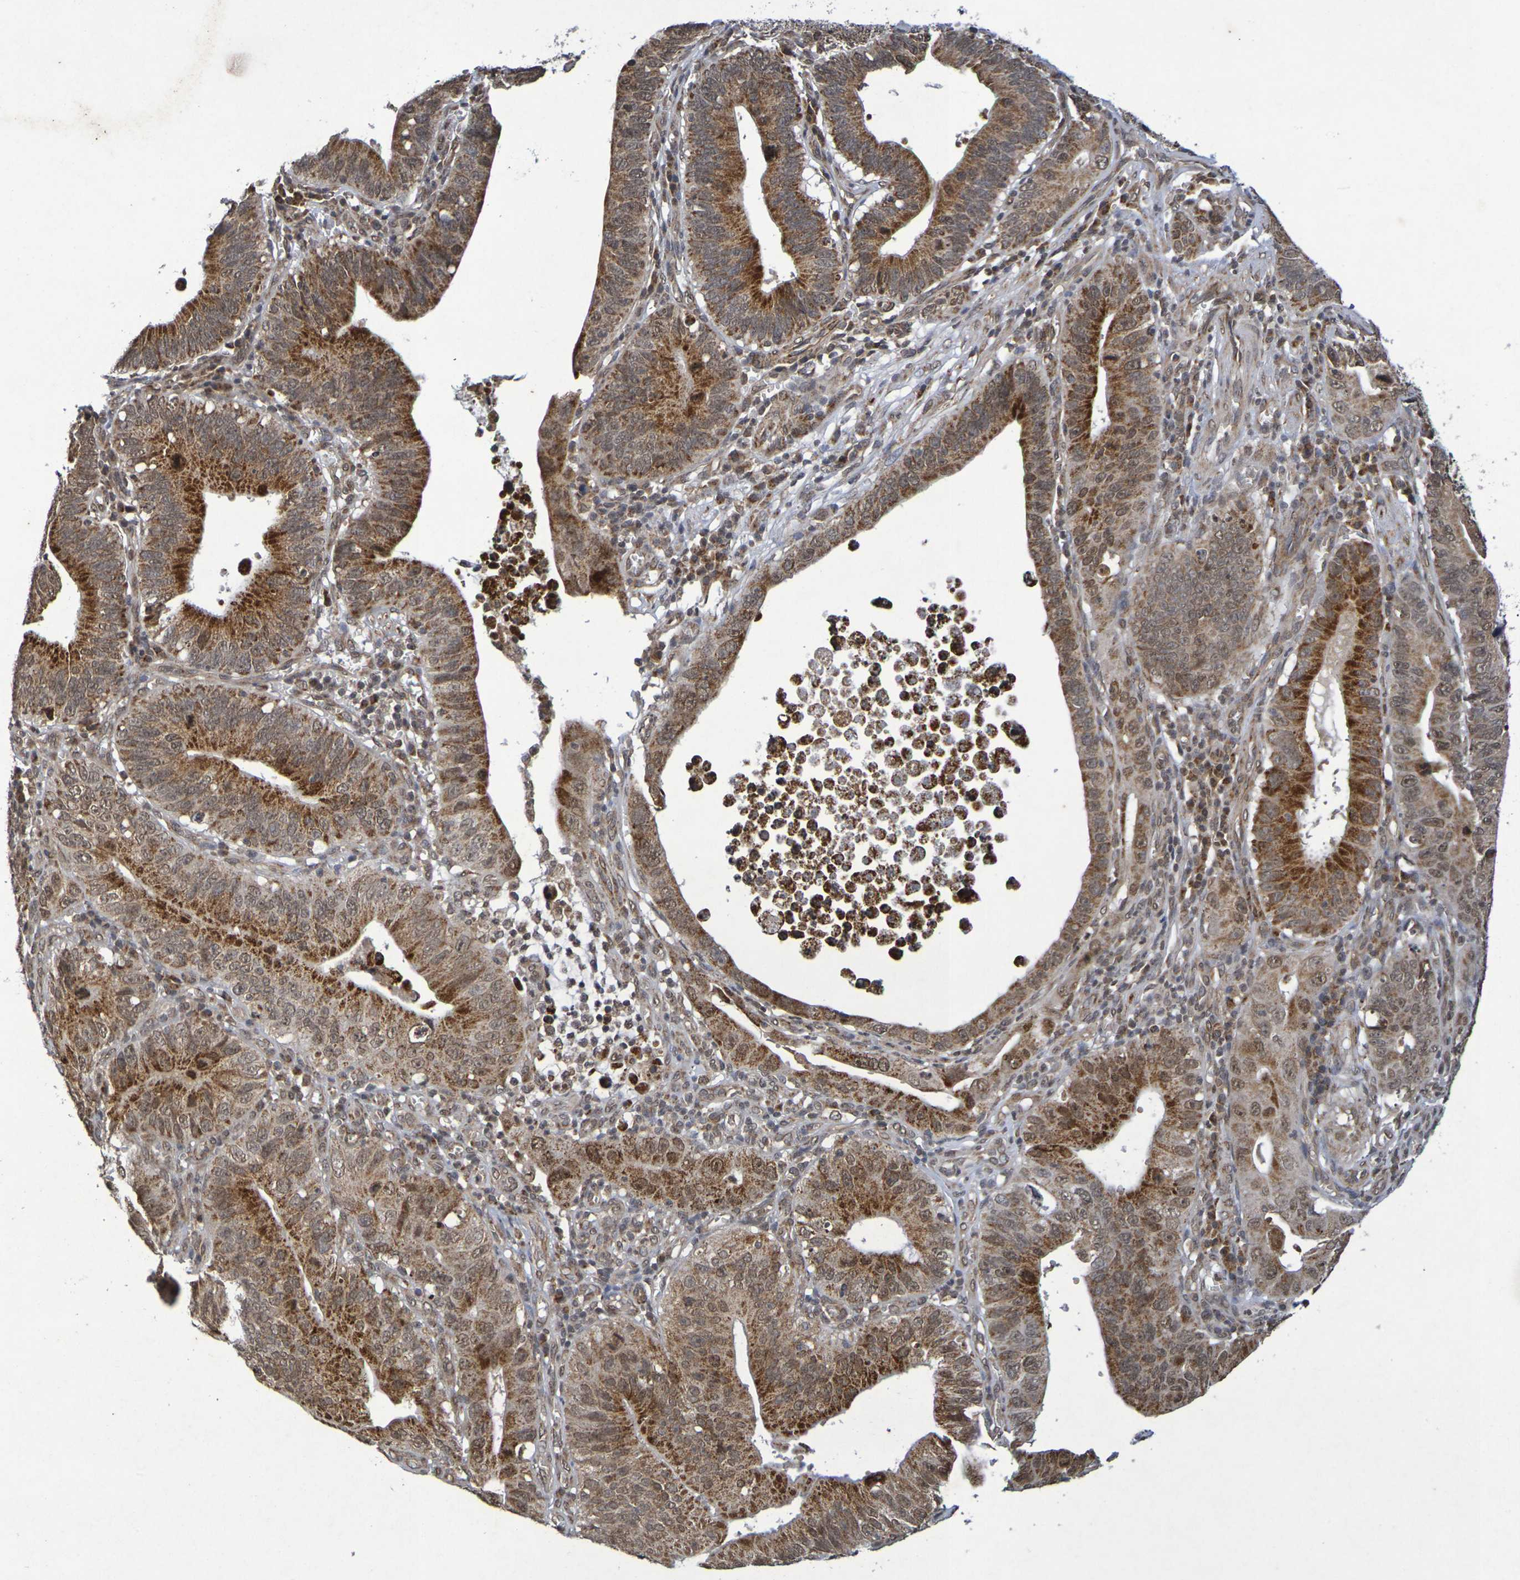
{"staining": {"intensity": "moderate", "quantity": ">75%", "location": "cytoplasmic/membranous,nuclear"}, "tissue": "stomach cancer", "cell_type": "Tumor cells", "image_type": "cancer", "snomed": [{"axis": "morphology", "description": "Adenocarcinoma, NOS"}, {"axis": "topography", "description": "Stomach"}, {"axis": "topography", "description": "Gastric cardia"}], "caption": "A photomicrograph of human stomach cancer stained for a protein shows moderate cytoplasmic/membranous and nuclear brown staining in tumor cells.", "gene": "GUCY1A2", "patient": {"sex": "male", "age": 59}}